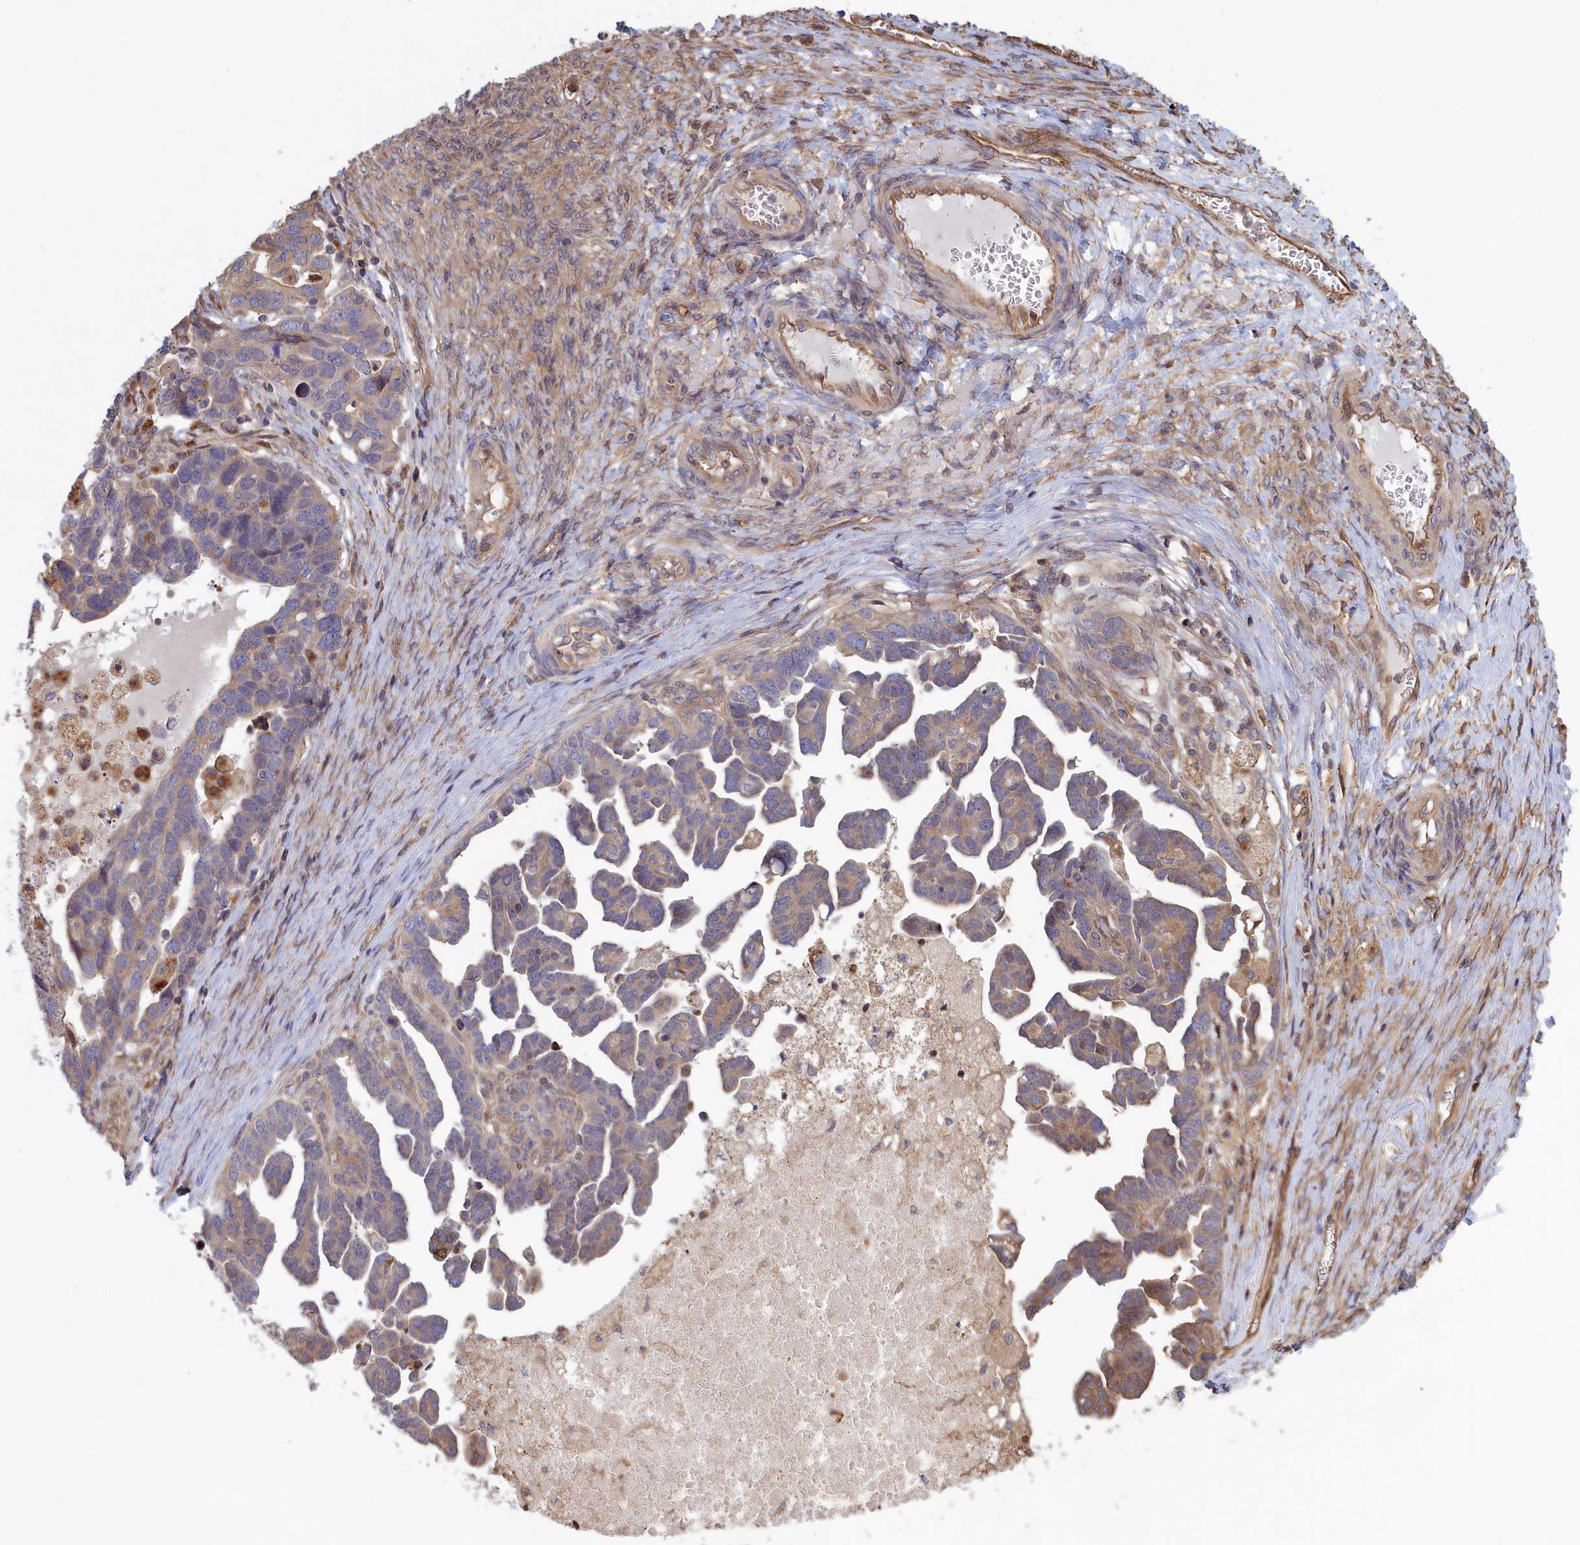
{"staining": {"intensity": "moderate", "quantity": "25%-75%", "location": "cytoplasmic/membranous"}, "tissue": "ovarian cancer", "cell_type": "Tumor cells", "image_type": "cancer", "snomed": [{"axis": "morphology", "description": "Cystadenocarcinoma, serous, NOS"}, {"axis": "topography", "description": "Ovary"}], "caption": "Ovarian serous cystadenocarcinoma tissue exhibits moderate cytoplasmic/membranous staining in approximately 25%-75% of tumor cells, visualized by immunohistochemistry. (Stains: DAB (3,3'-diaminobenzidine) in brown, nuclei in blue, Microscopy: brightfield microscopy at high magnification).", "gene": "RILPL1", "patient": {"sex": "female", "age": 54}}